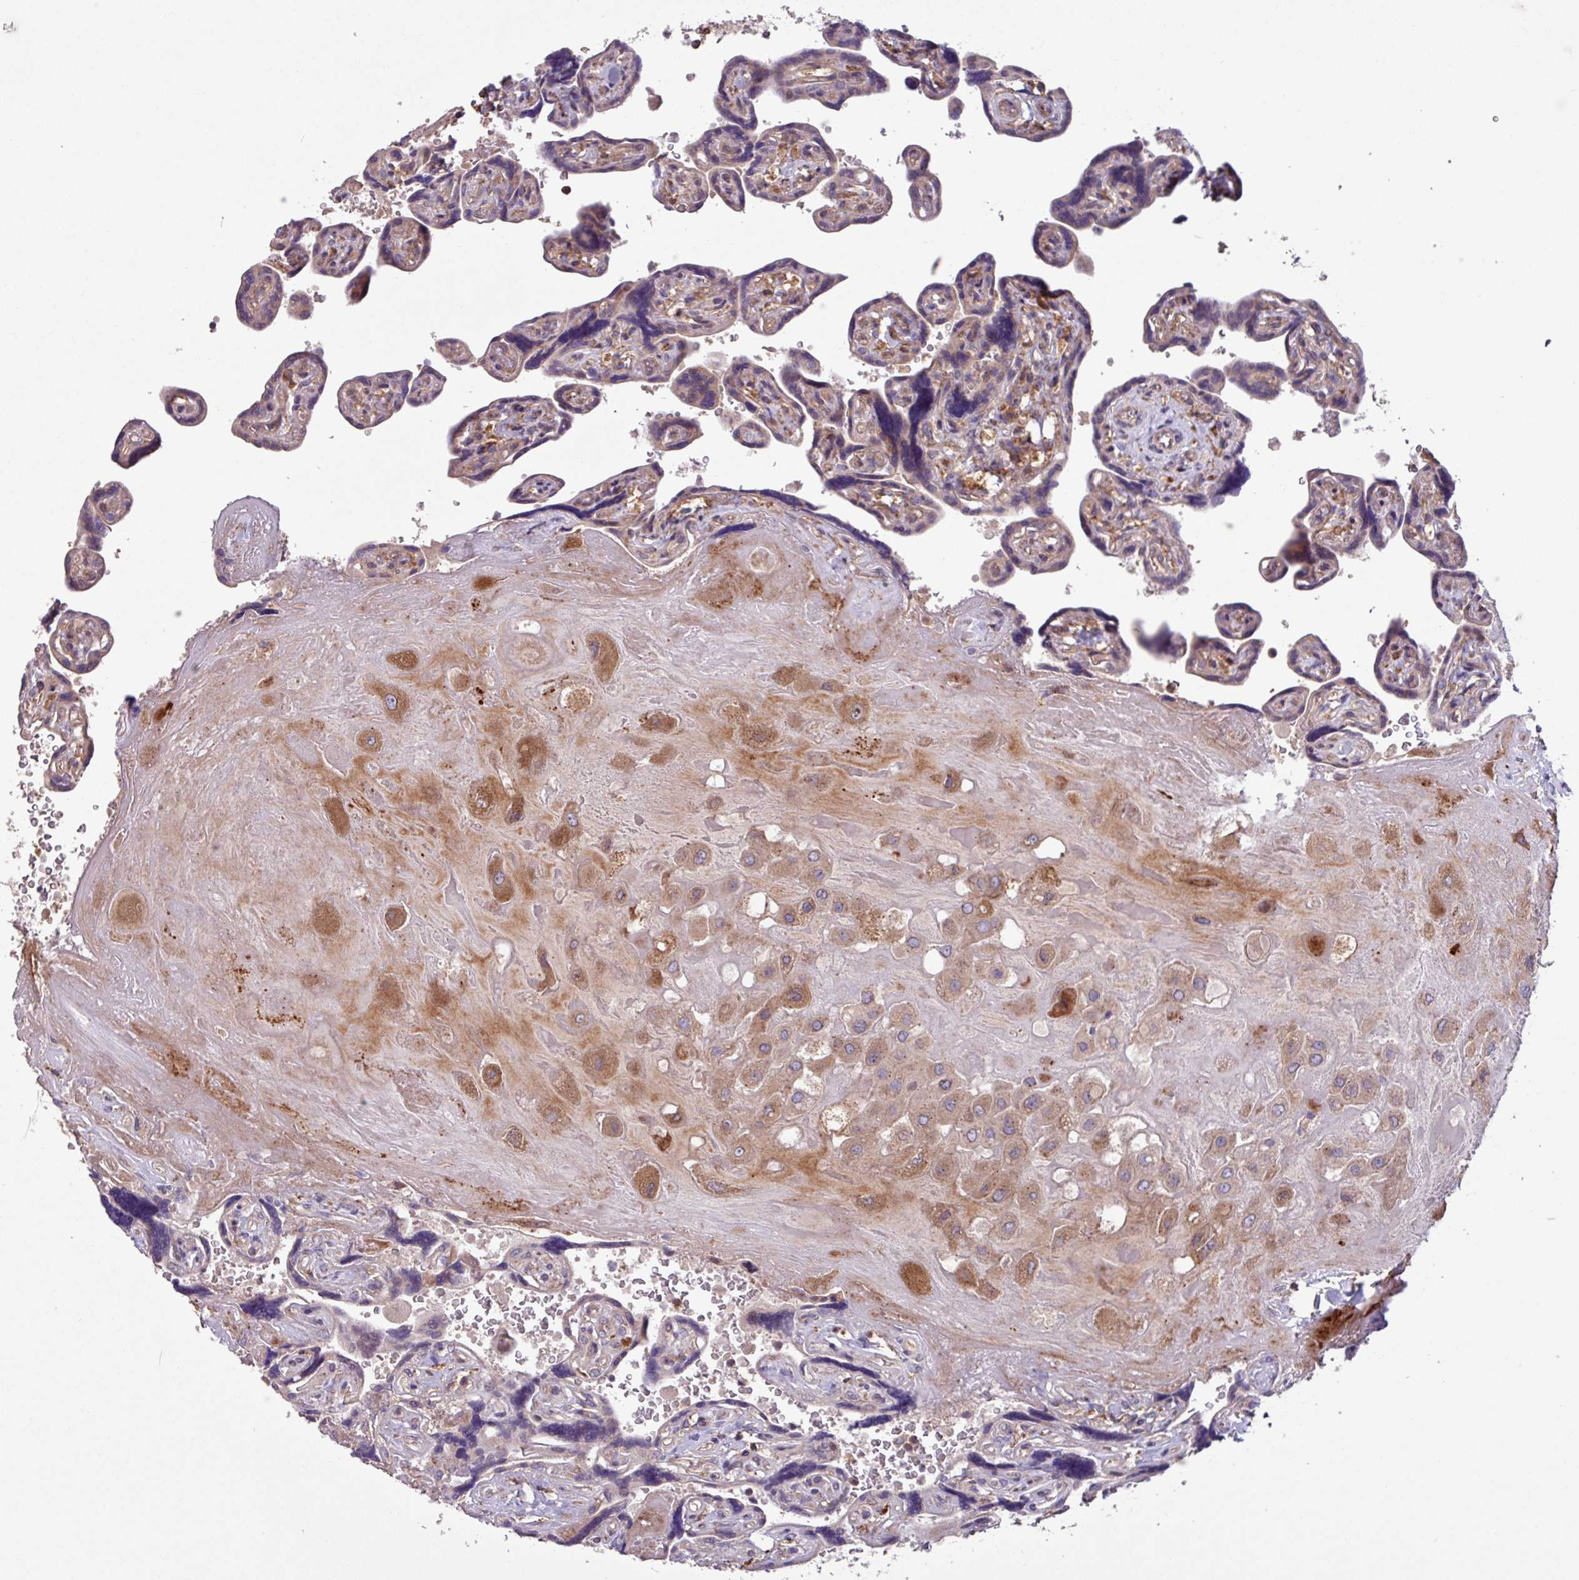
{"staining": {"intensity": "moderate", "quantity": ">75%", "location": "cytoplasmic/membranous"}, "tissue": "placenta", "cell_type": "Decidual cells", "image_type": "normal", "snomed": [{"axis": "morphology", "description": "Normal tissue, NOS"}, {"axis": "topography", "description": "Placenta"}], "caption": "Immunohistochemical staining of benign human placenta shows moderate cytoplasmic/membranous protein expression in about >75% of decidual cells. (Brightfield microscopy of DAB IHC at high magnification).", "gene": "PTPRQ", "patient": {"sex": "female", "age": 32}}